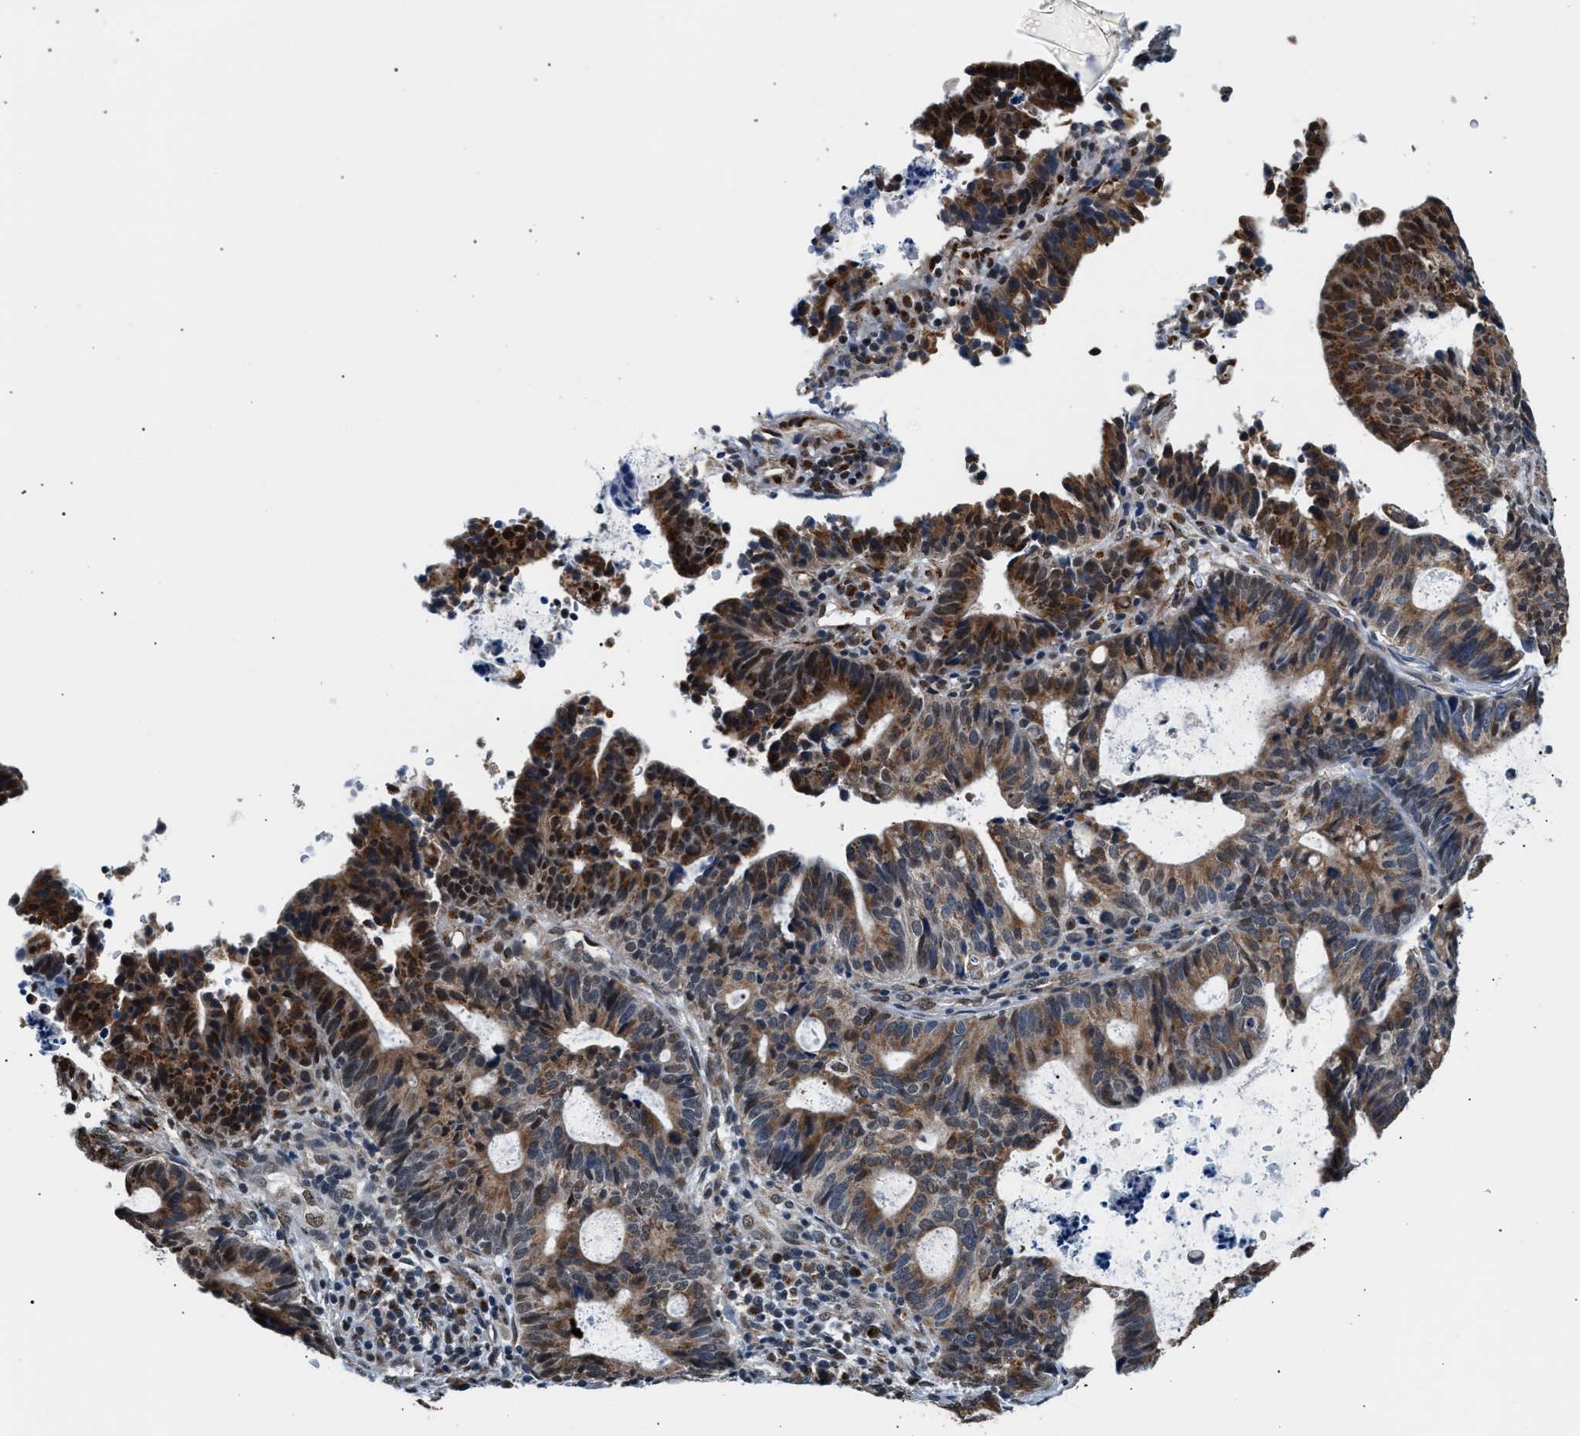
{"staining": {"intensity": "moderate", "quantity": "25%-75%", "location": "cytoplasmic/membranous"}, "tissue": "endometrial cancer", "cell_type": "Tumor cells", "image_type": "cancer", "snomed": [{"axis": "morphology", "description": "Adenocarcinoma, NOS"}, {"axis": "topography", "description": "Uterus"}], "caption": "Protein analysis of endometrial adenocarcinoma tissue shows moderate cytoplasmic/membranous positivity in about 25%-75% of tumor cells. (brown staining indicates protein expression, while blue staining denotes nuclei).", "gene": "KCNMB2", "patient": {"sex": "female", "age": 83}}